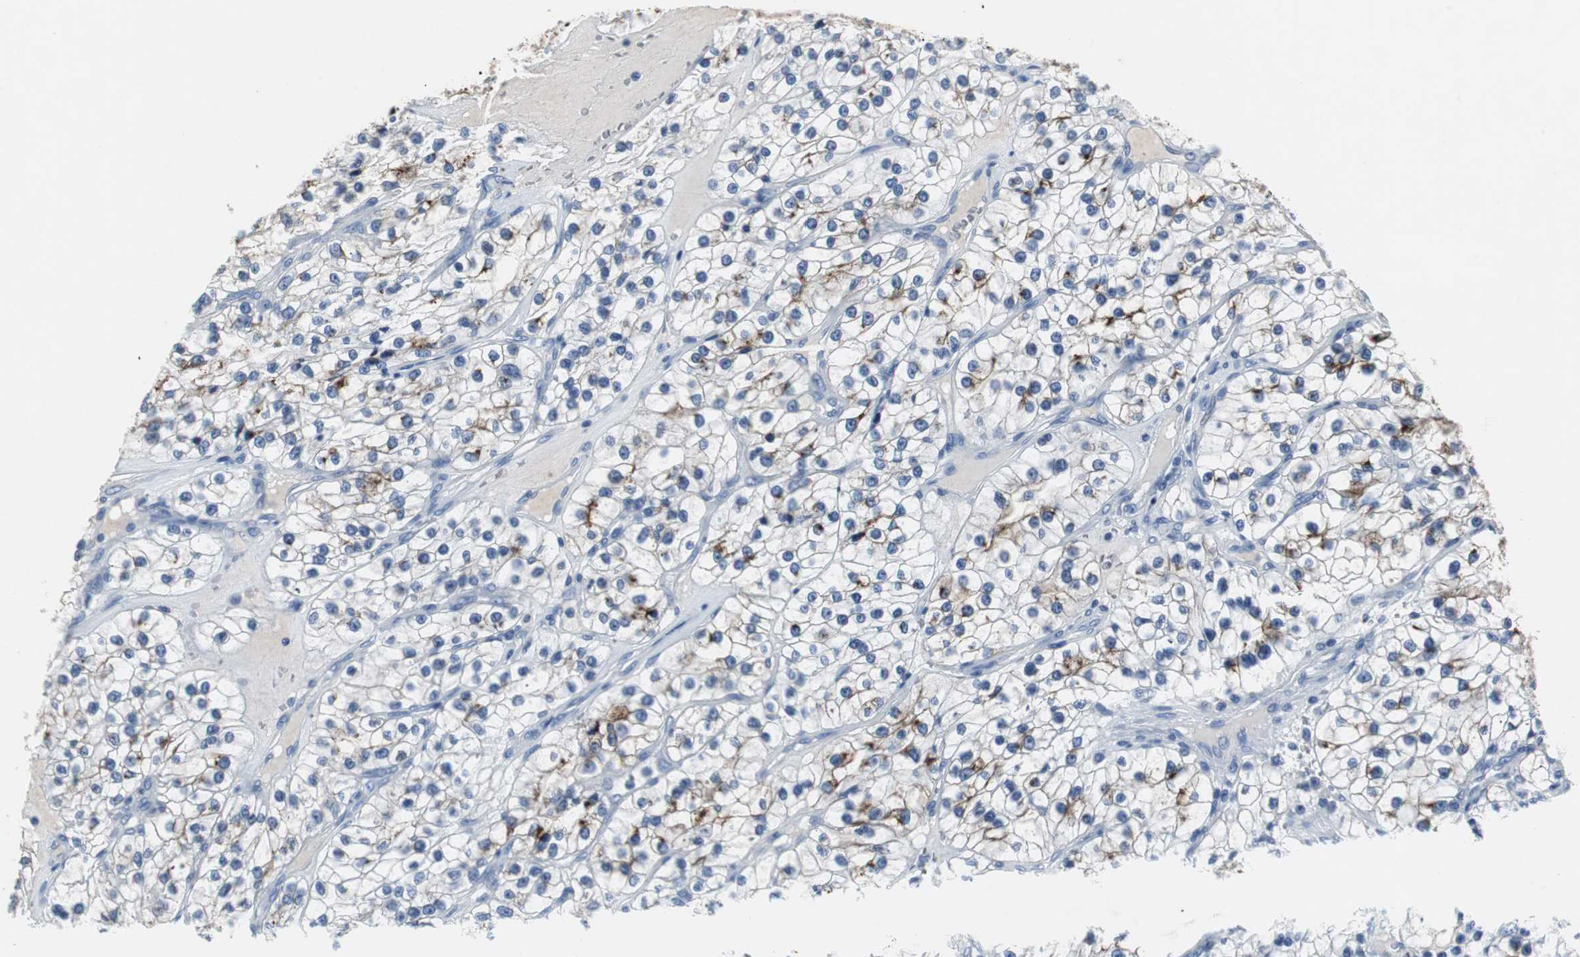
{"staining": {"intensity": "strong", "quantity": "<25%", "location": "cytoplasmic/membranous"}, "tissue": "renal cancer", "cell_type": "Tumor cells", "image_type": "cancer", "snomed": [{"axis": "morphology", "description": "Adenocarcinoma, NOS"}, {"axis": "topography", "description": "Kidney"}], "caption": "Immunohistochemical staining of renal adenocarcinoma reveals medium levels of strong cytoplasmic/membranous staining in approximately <25% of tumor cells. (DAB (3,3'-diaminobenzidine) IHC with brightfield microscopy, high magnification).", "gene": "LRP2", "patient": {"sex": "female", "age": 57}}